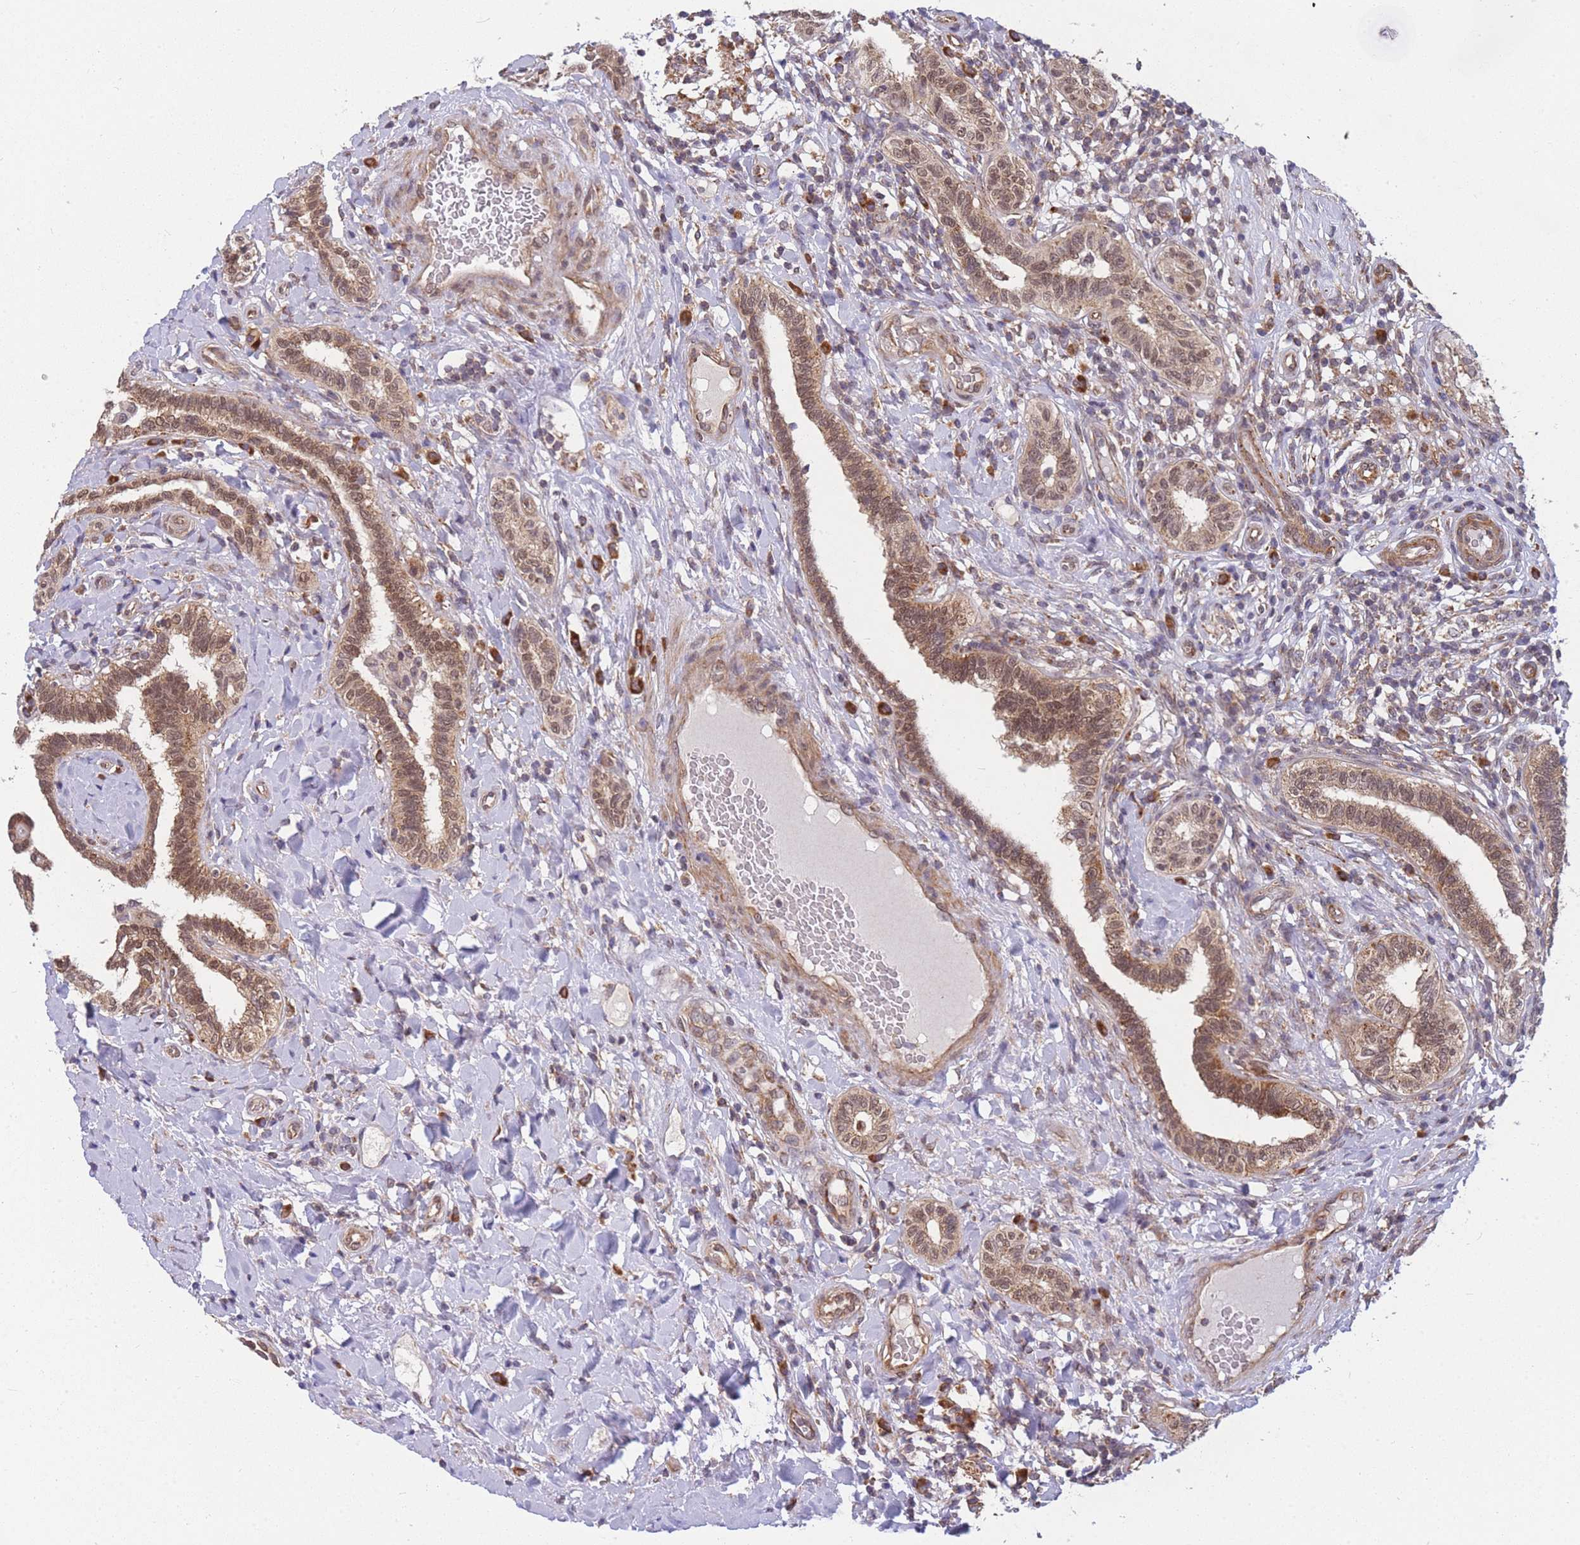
{"staining": {"intensity": "moderate", "quantity": ">75%", "location": "cytoplasmic/membranous,nuclear"}, "tissue": "testis cancer", "cell_type": "Tumor cells", "image_type": "cancer", "snomed": [{"axis": "morphology", "description": "Seminoma, NOS"}, {"axis": "topography", "description": "Testis"}], "caption": "A medium amount of moderate cytoplasmic/membranous and nuclear staining is identified in about >75% of tumor cells in seminoma (testis) tissue.", "gene": "MRPL23", "patient": {"sex": "male", "age": 49}}